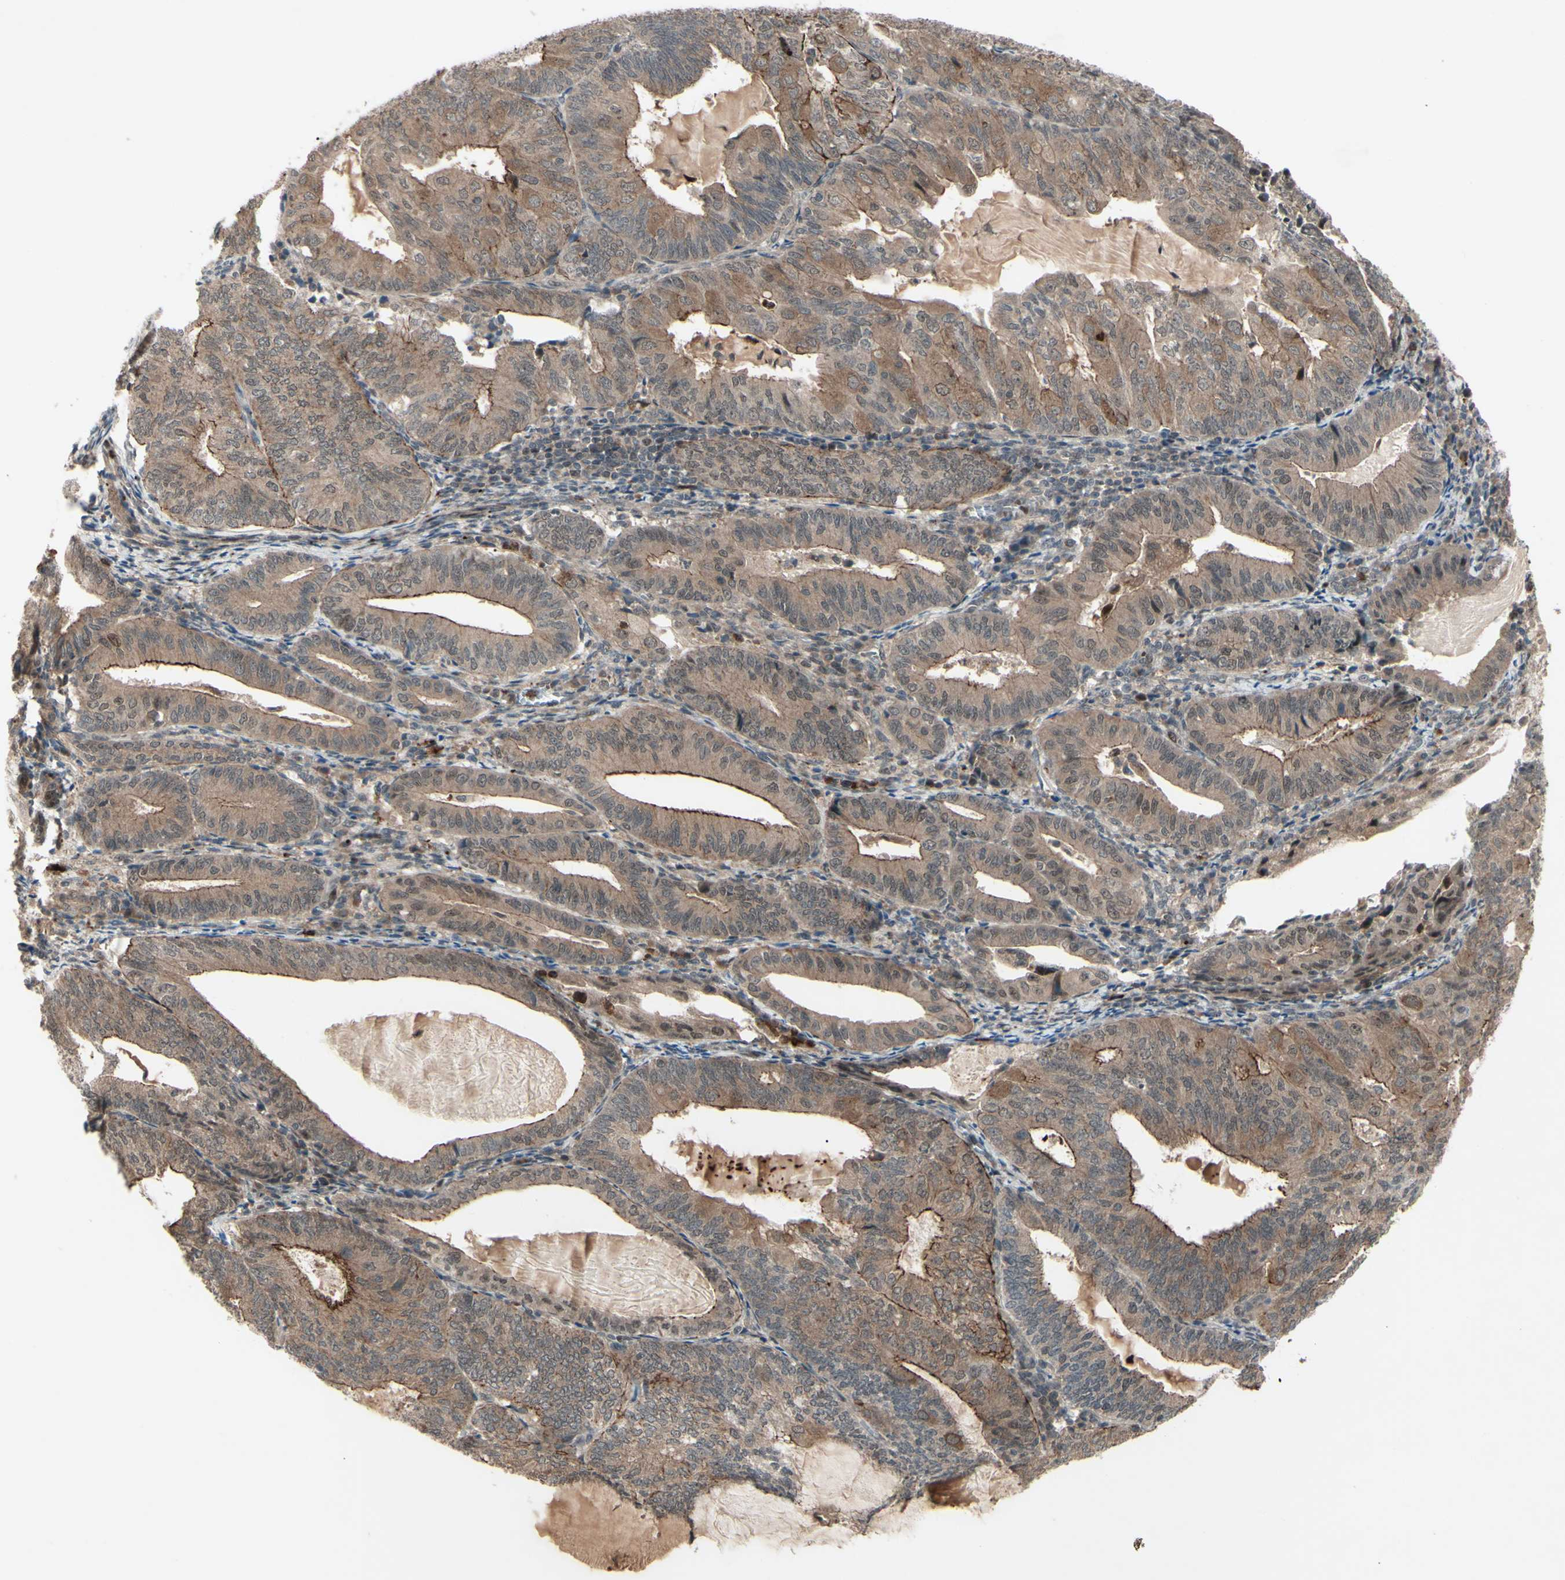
{"staining": {"intensity": "moderate", "quantity": ">75%", "location": "cytoplasmic/membranous"}, "tissue": "endometrial cancer", "cell_type": "Tumor cells", "image_type": "cancer", "snomed": [{"axis": "morphology", "description": "Adenocarcinoma, NOS"}, {"axis": "topography", "description": "Endometrium"}], "caption": "Endometrial adenocarcinoma stained for a protein (brown) demonstrates moderate cytoplasmic/membranous positive staining in approximately >75% of tumor cells.", "gene": "MLF2", "patient": {"sex": "female", "age": 81}}